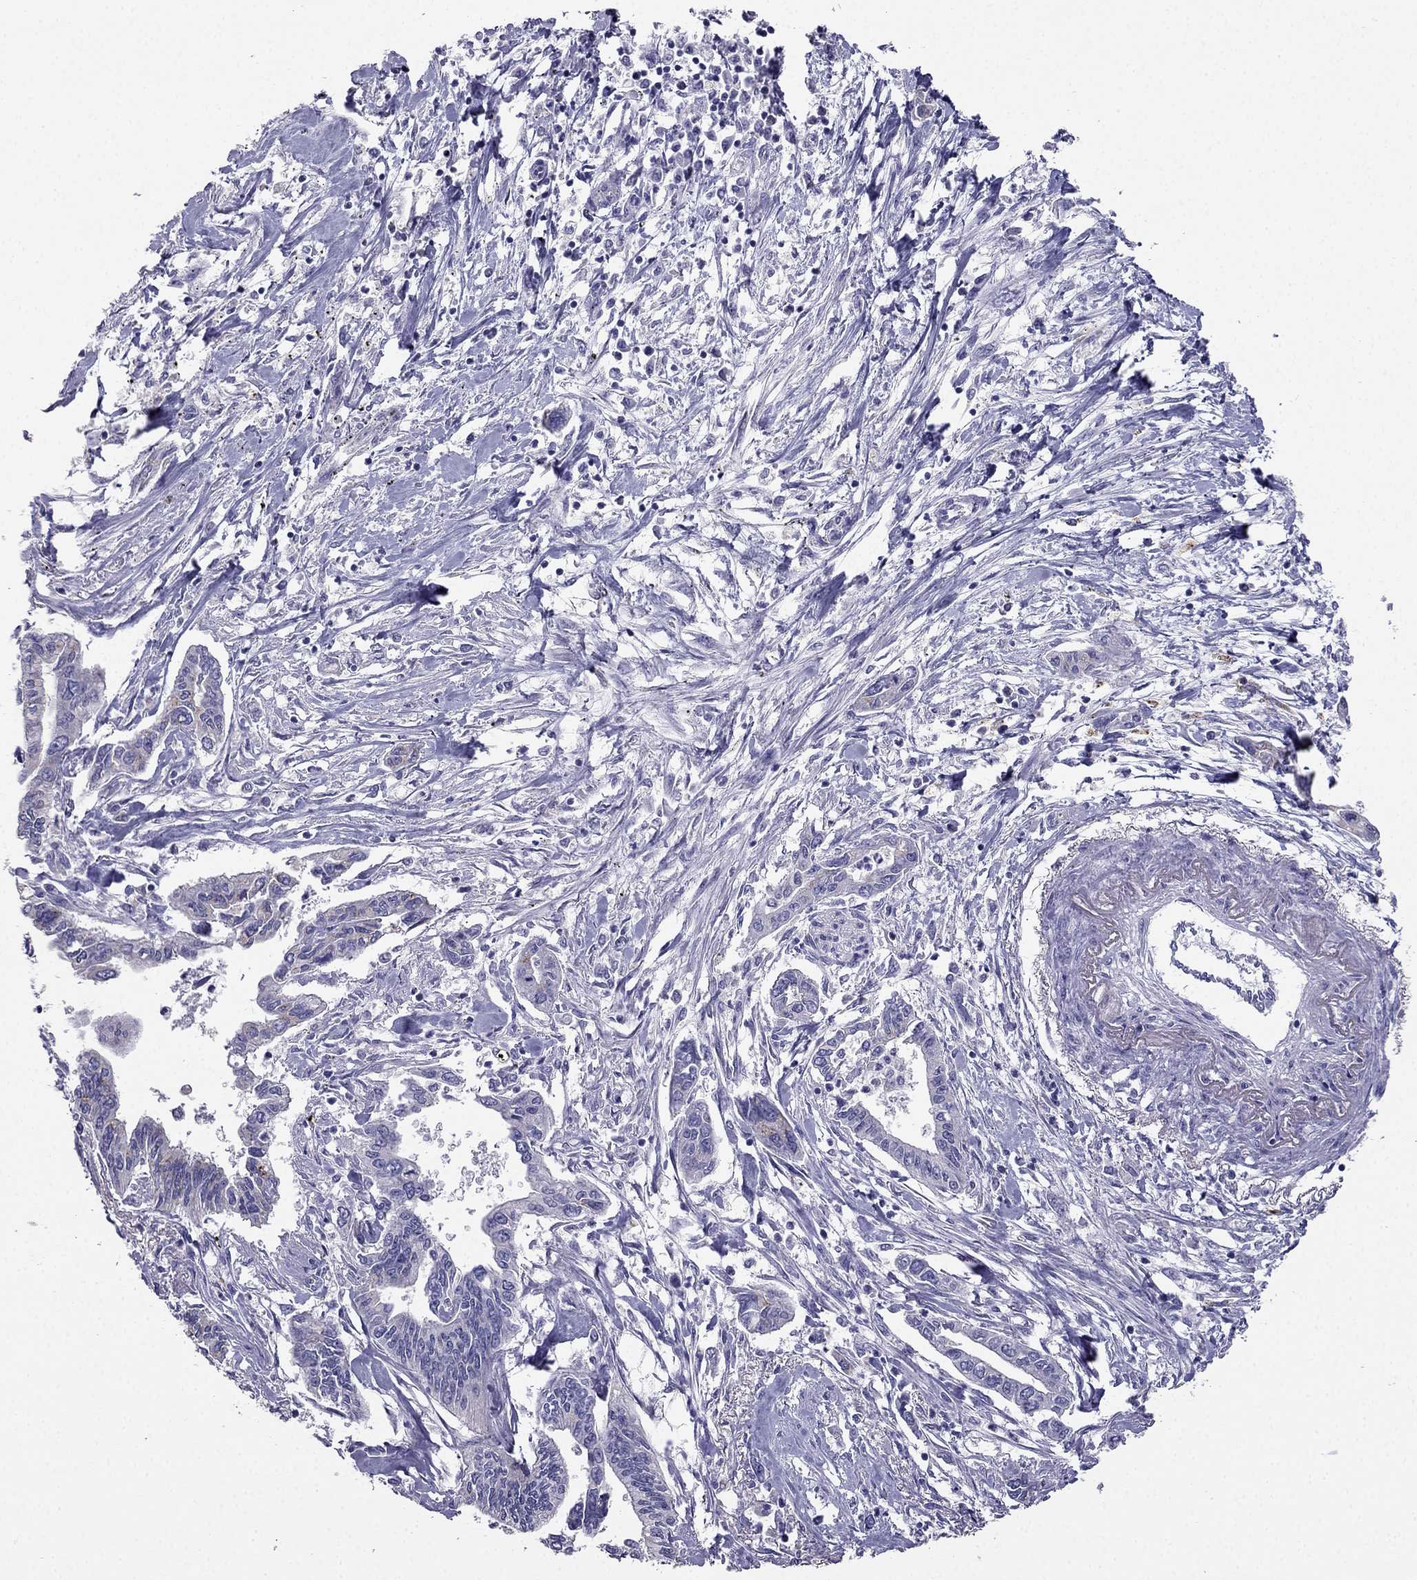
{"staining": {"intensity": "negative", "quantity": "none", "location": "none"}, "tissue": "pancreatic cancer", "cell_type": "Tumor cells", "image_type": "cancer", "snomed": [{"axis": "morphology", "description": "Adenocarcinoma, NOS"}, {"axis": "topography", "description": "Pancreas"}], "caption": "Pancreatic cancer was stained to show a protein in brown. There is no significant positivity in tumor cells.", "gene": "PTH", "patient": {"sex": "male", "age": 60}}